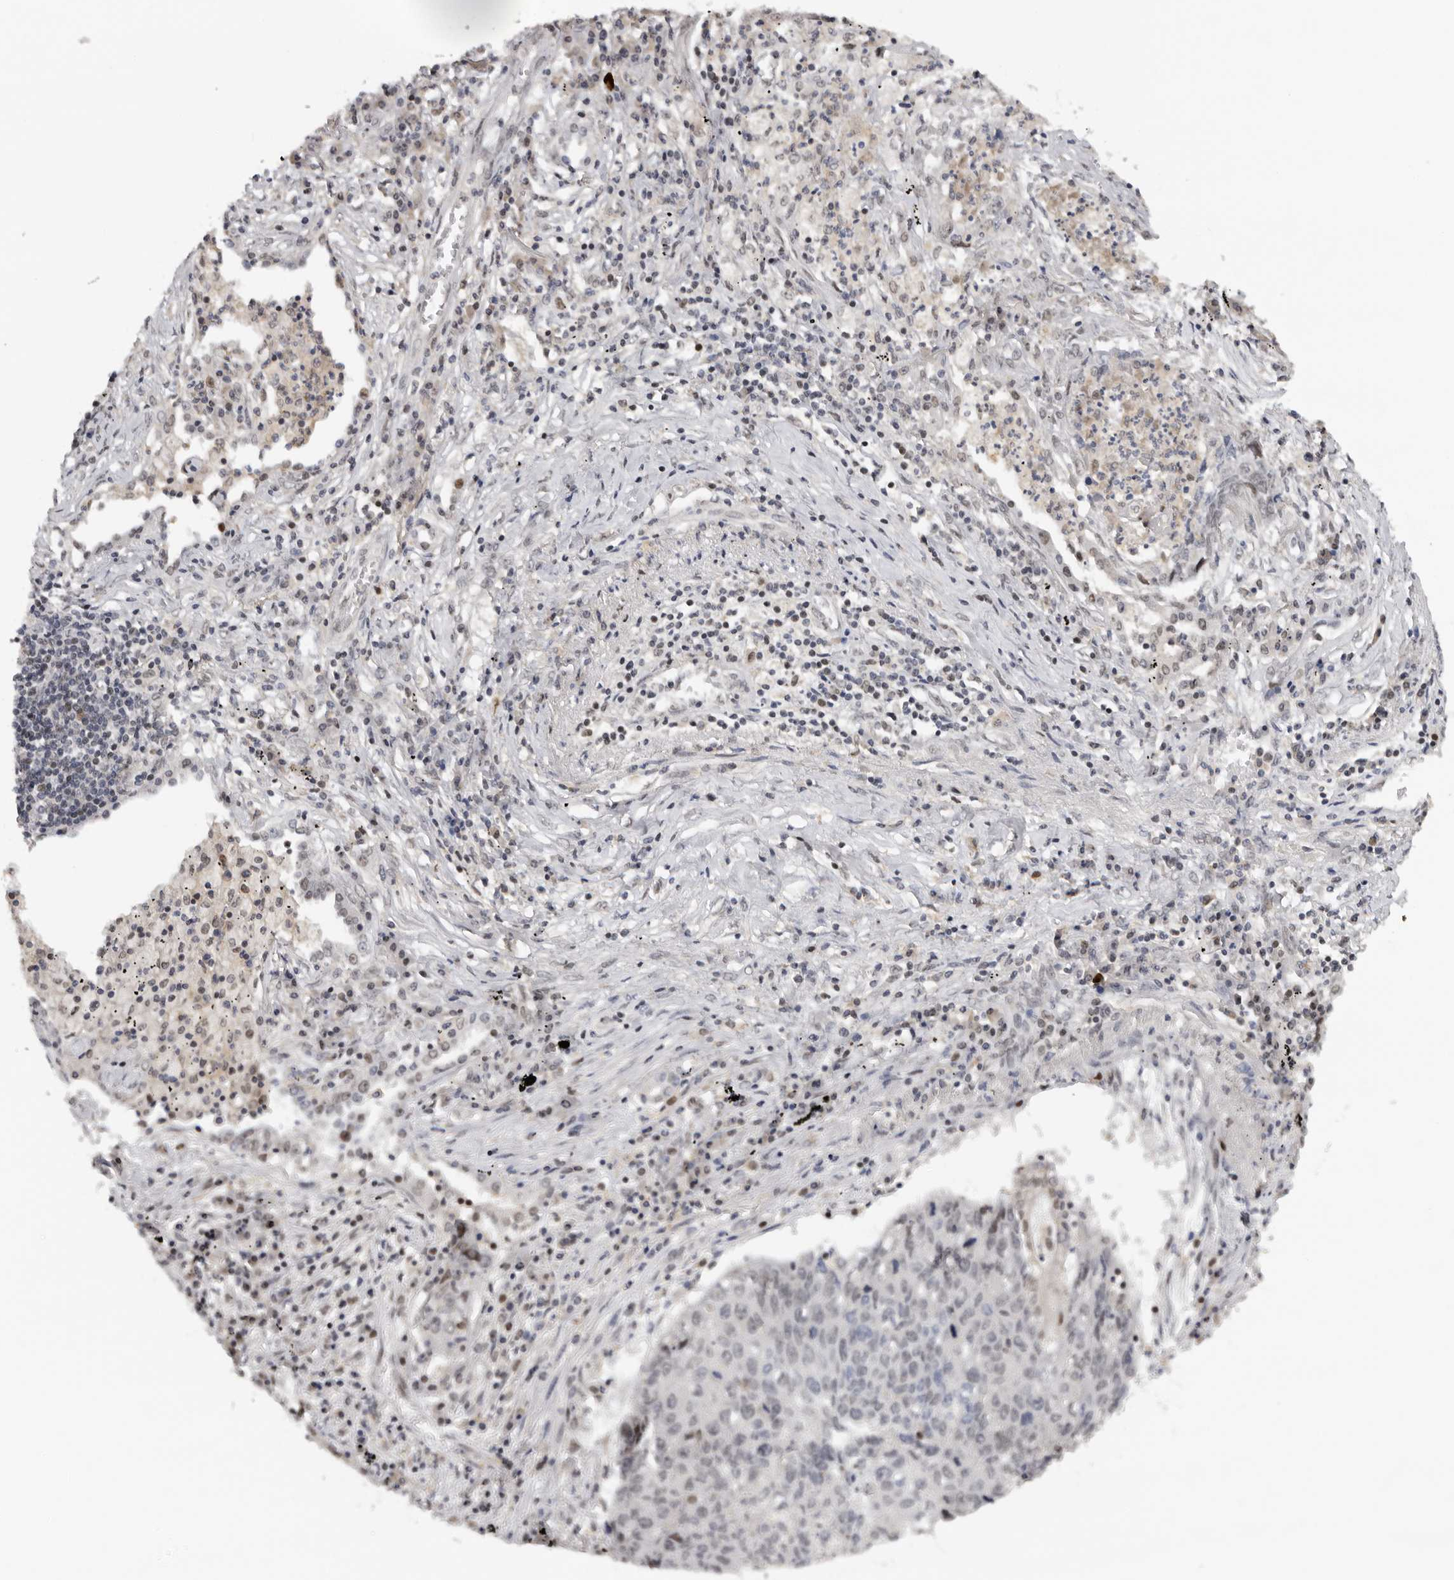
{"staining": {"intensity": "negative", "quantity": "none", "location": "none"}, "tissue": "lung cancer", "cell_type": "Tumor cells", "image_type": "cancer", "snomed": [{"axis": "morphology", "description": "Squamous cell carcinoma, NOS"}, {"axis": "topography", "description": "Lung"}], "caption": "Tumor cells are negative for brown protein staining in squamous cell carcinoma (lung).", "gene": "KIF2B", "patient": {"sex": "female", "age": 63}}